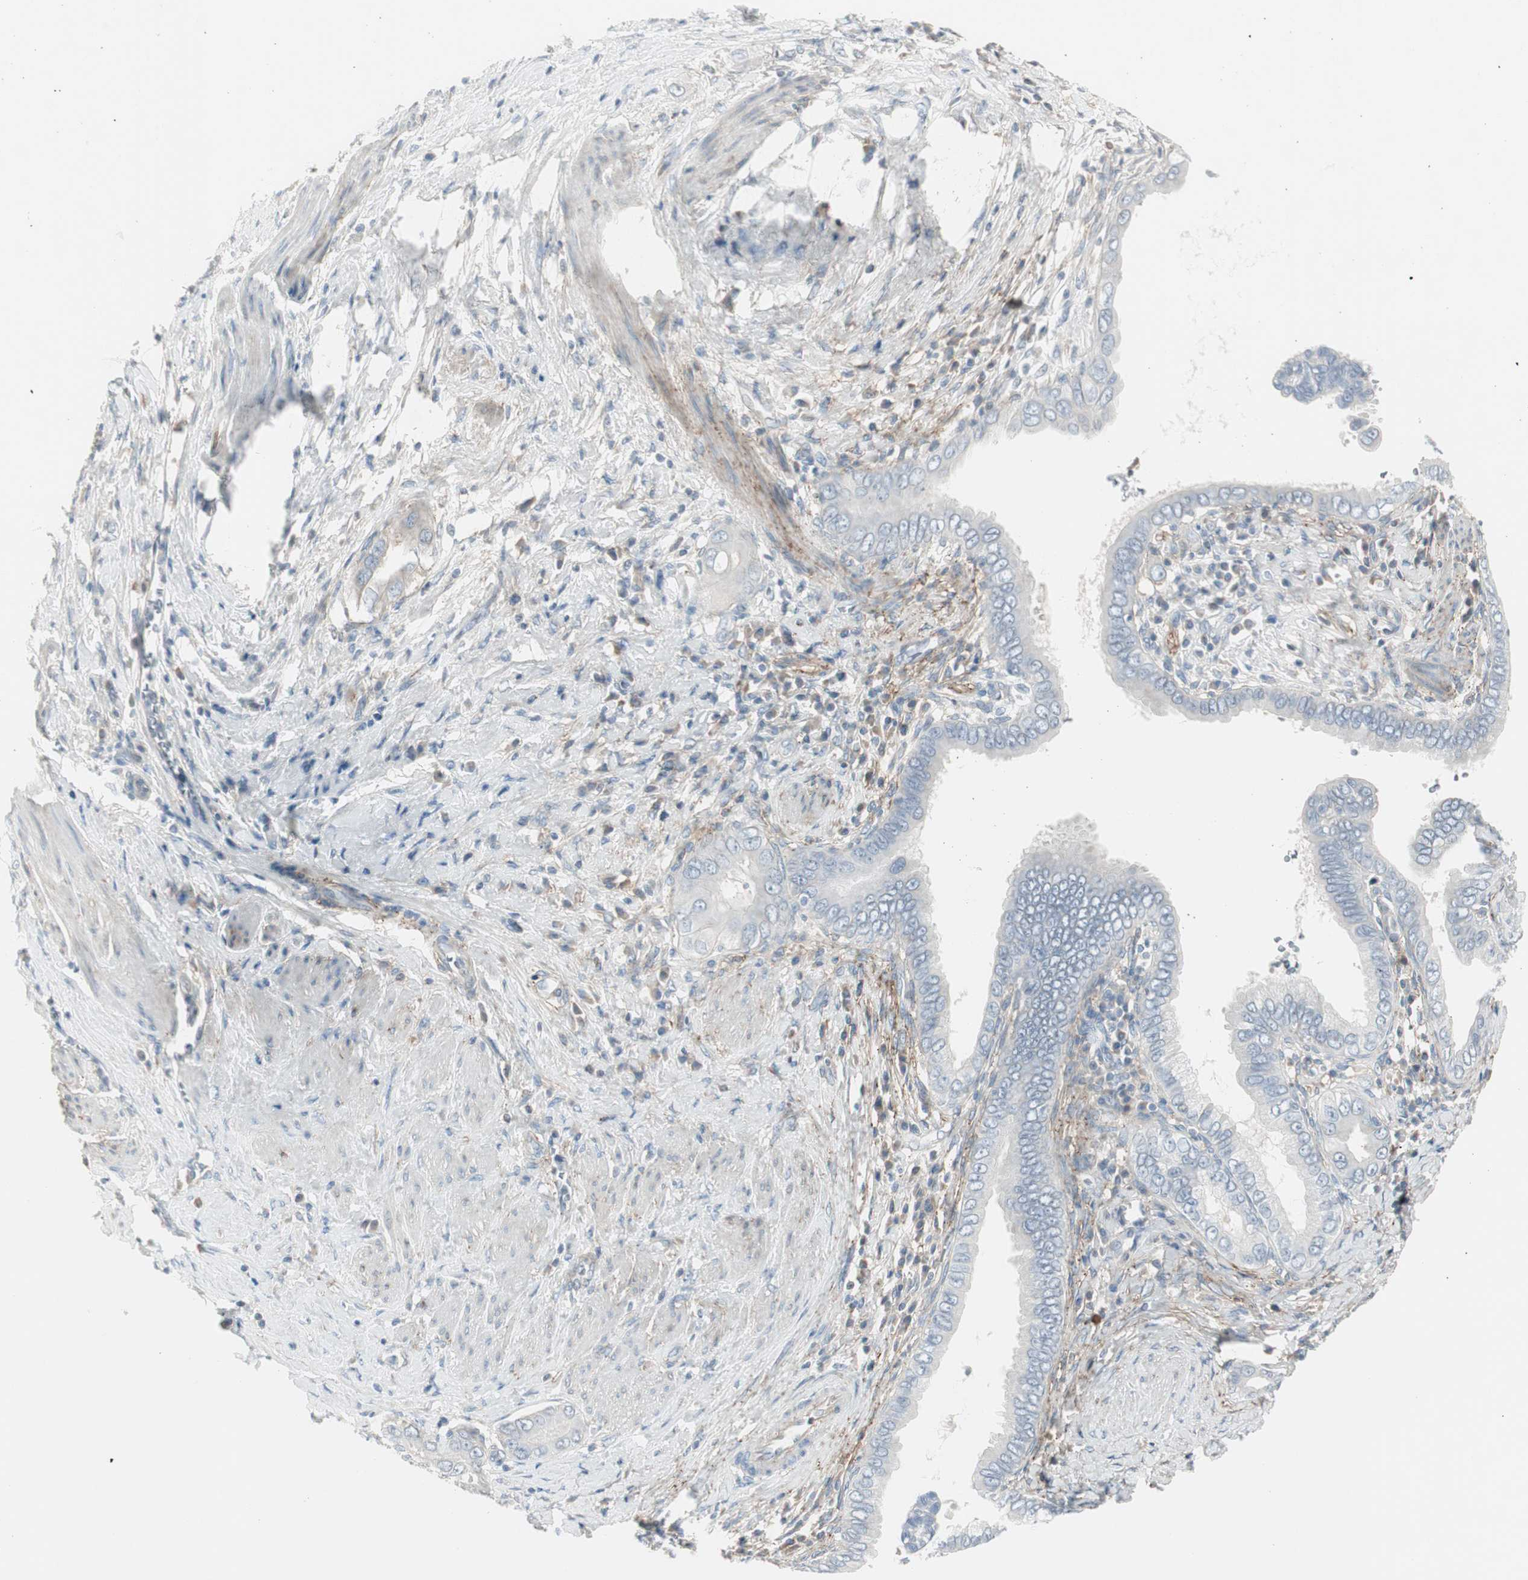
{"staining": {"intensity": "negative", "quantity": "none", "location": "none"}, "tissue": "pancreatic cancer", "cell_type": "Tumor cells", "image_type": "cancer", "snomed": [{"axis": "morphology", "description": "Normal tissue, NOS"}, {"axis": "topography", "description": "Lymph node"}], "caption": "Pancreatic cancer was stained to show a protein in brown. There is no significant staining in tumor cells.", "gene": "CACNA2D1", "patient": {"sex": "male", "age": 50}}